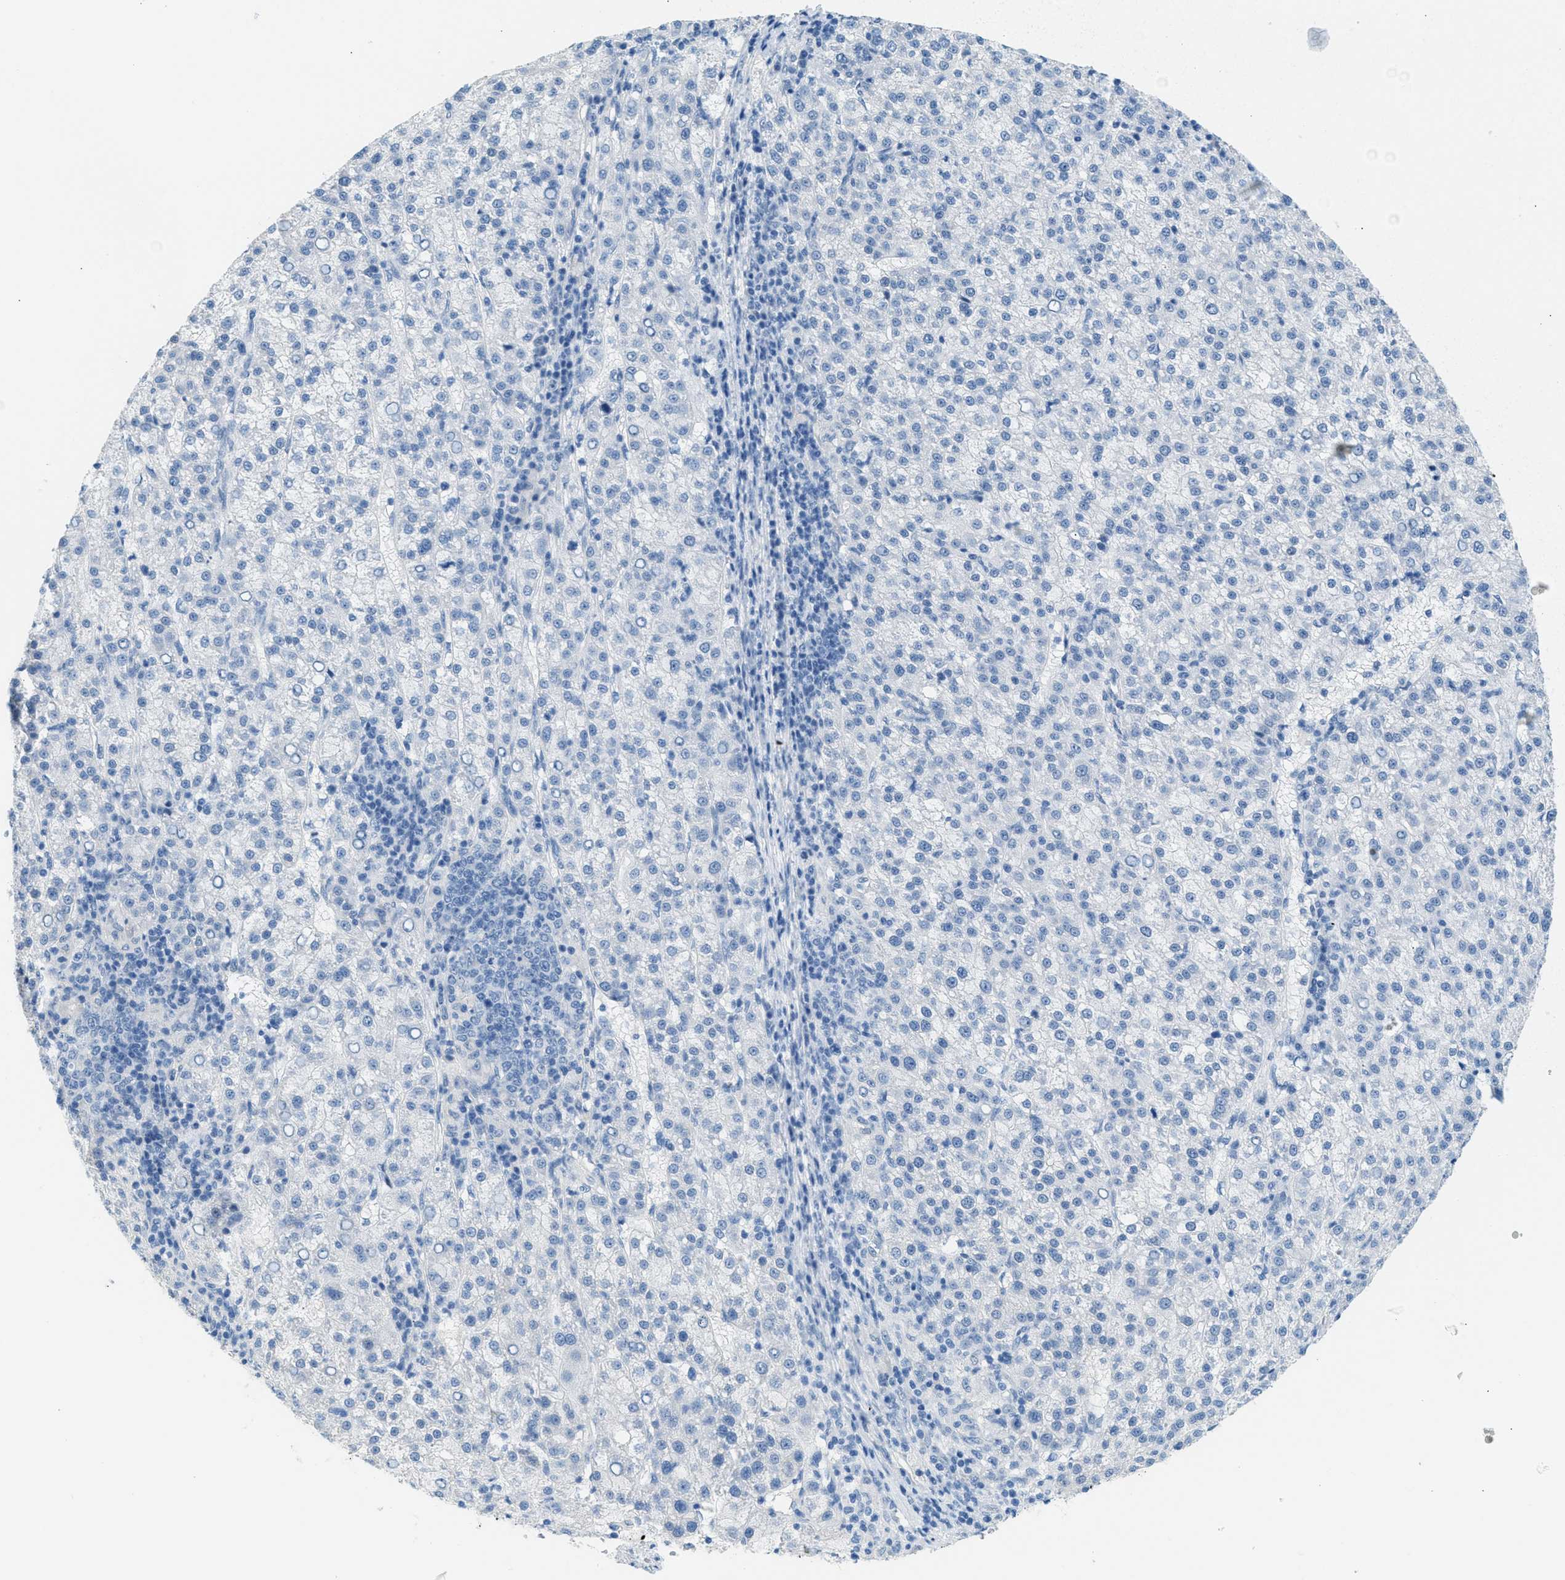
{"staining": {"intensity": "negative", "quantity": "none", "location": "none"}, "tissue": "liver cancer", "cell_type": "Tumor cells", "image_type": "cancer", "snomed": [{"axis": "morphology", "description": "Carcinoma, Hepatocellular, NOS"}, {"axis": "topography", "description": "Liver"}], "caption": "The IHC histopathology image has no significant positivity in tumor cells of liver cancer (hepatocellular carcinoma) tissue.", "gene": "SPAM1", "patient": {"sex": "female", "age": 58}}